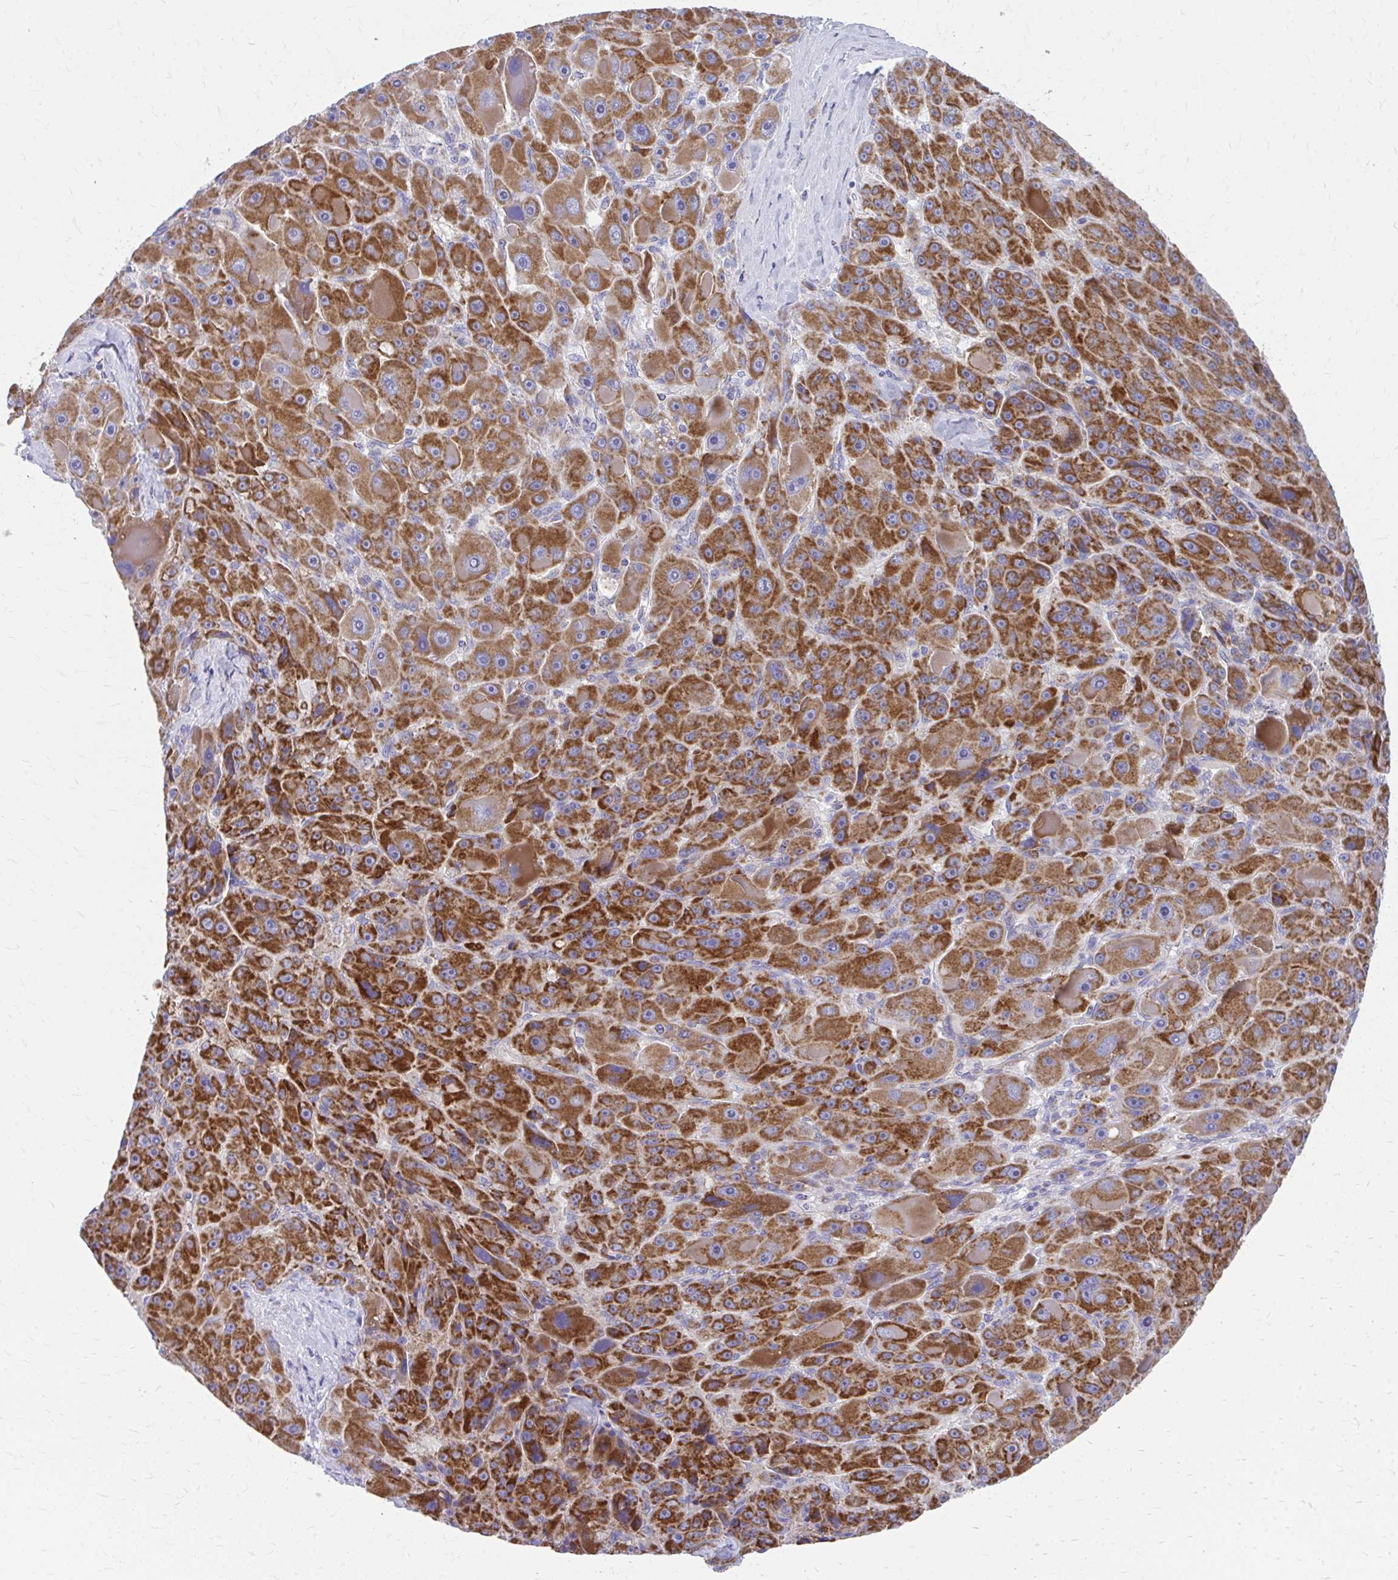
{"staining": {"intensity": "strong", "quantity": ">75%", "location": "cytoplasmic/membranous"}, "tissue": "liver cancer", "cell_type": "Tumor cells", "image_type": "cancer", "snomed": [{"axis": "morphology", "description": "Carcinoma, Hepatocellular, NOS"}, {"axis": "topography", "description": "Liver"}], "caption": "Strong cytoplasmic/membranous expression is seen in about >75% of tumor cells in hepatocellular carcinoma (liver).", "gene": "MRPL19", "patient": {"sex": "male", "age": 76}}